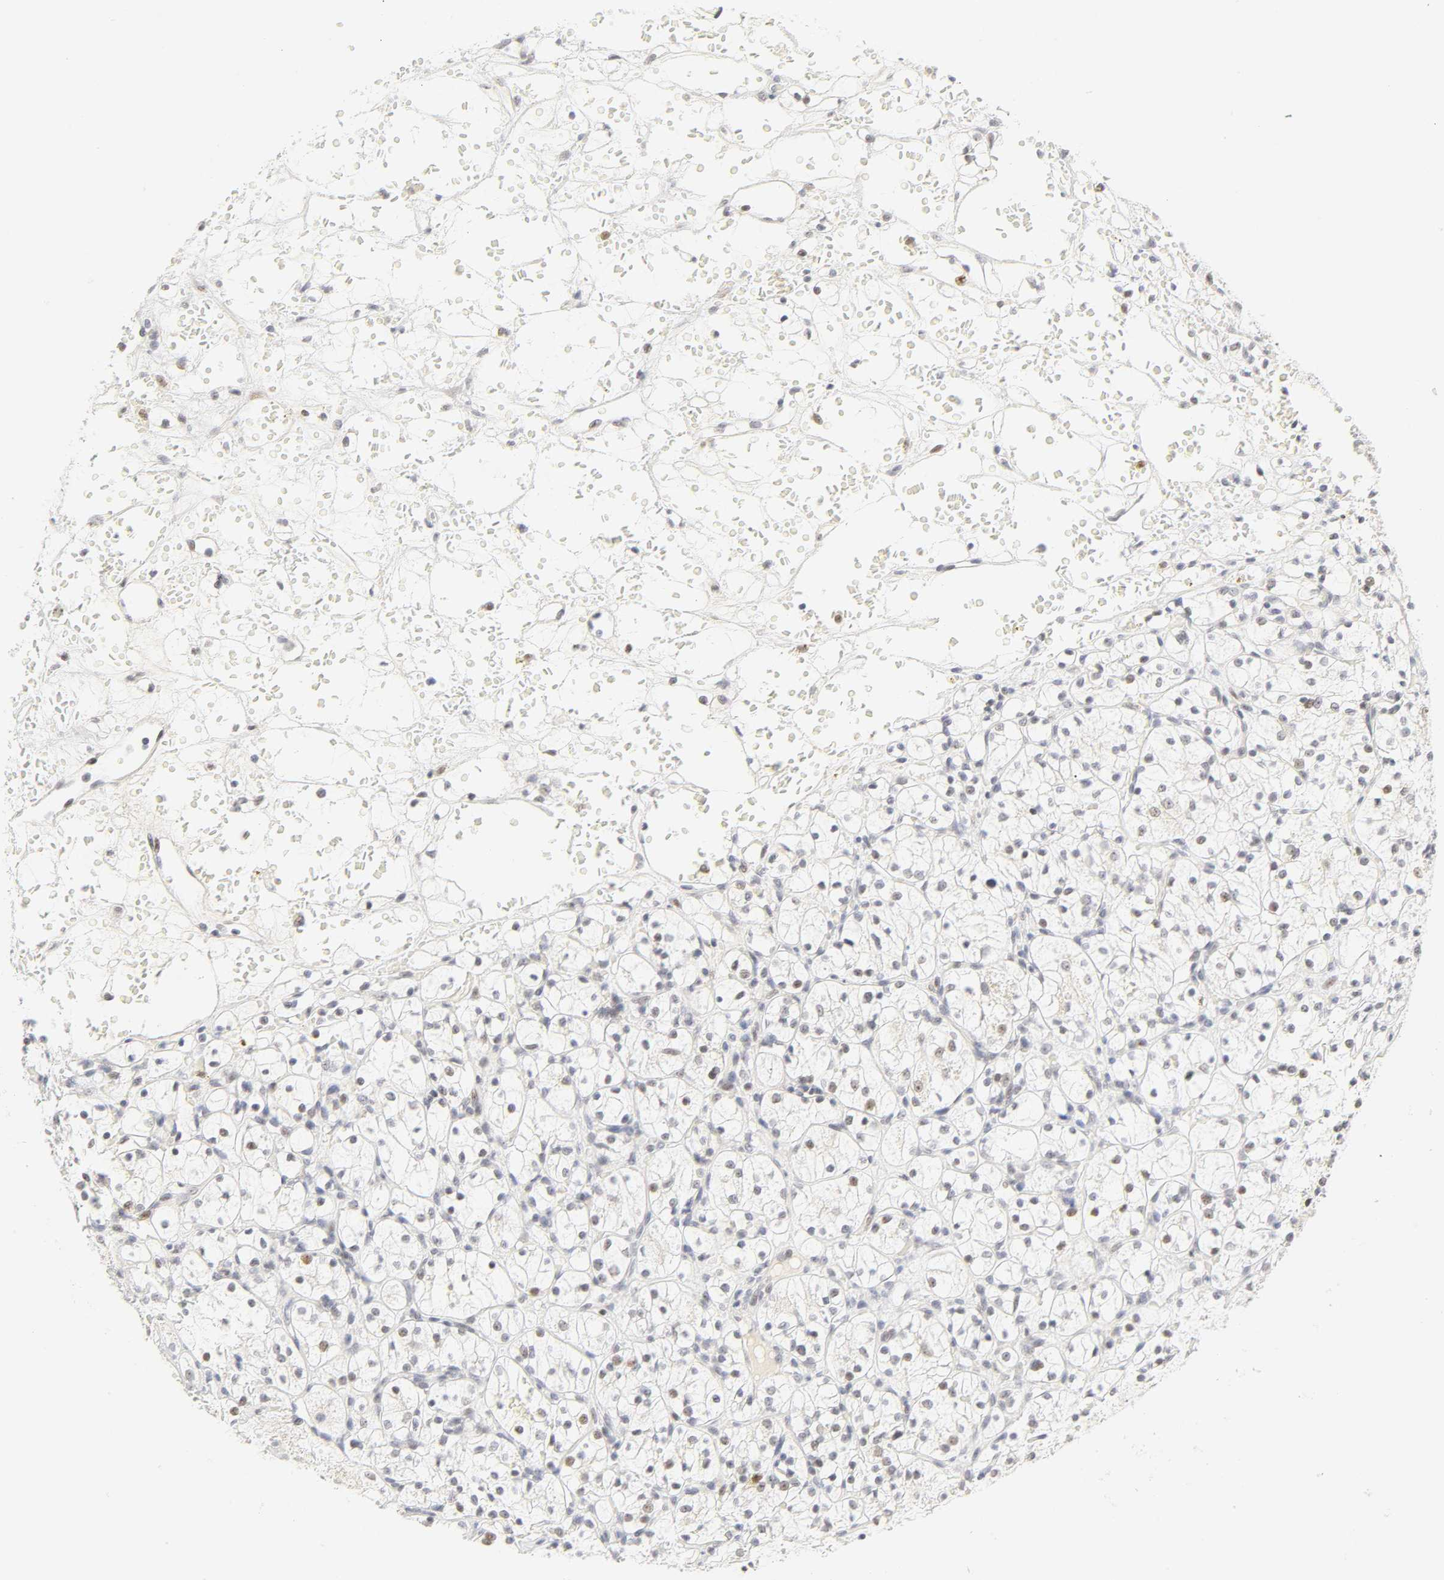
{"staining": {"intensity": "weak", "quantity": "<25%", "location": "nuclear"}, "tissue": "renal cancer", "cell_type": "Tumor cells", "image_type": "cancer", "snomed": [{"axis": "morphology", "description": "Adenocarcinoma, NOS"}, {"axis": "topography", "description": "Kidney"}], "caption": "Image shows no protein expression in tumor cells of adenocarcinoma (renal) tissue.", "gene": "MNAT1", "patient": {"sex": "female", "age": 60}}